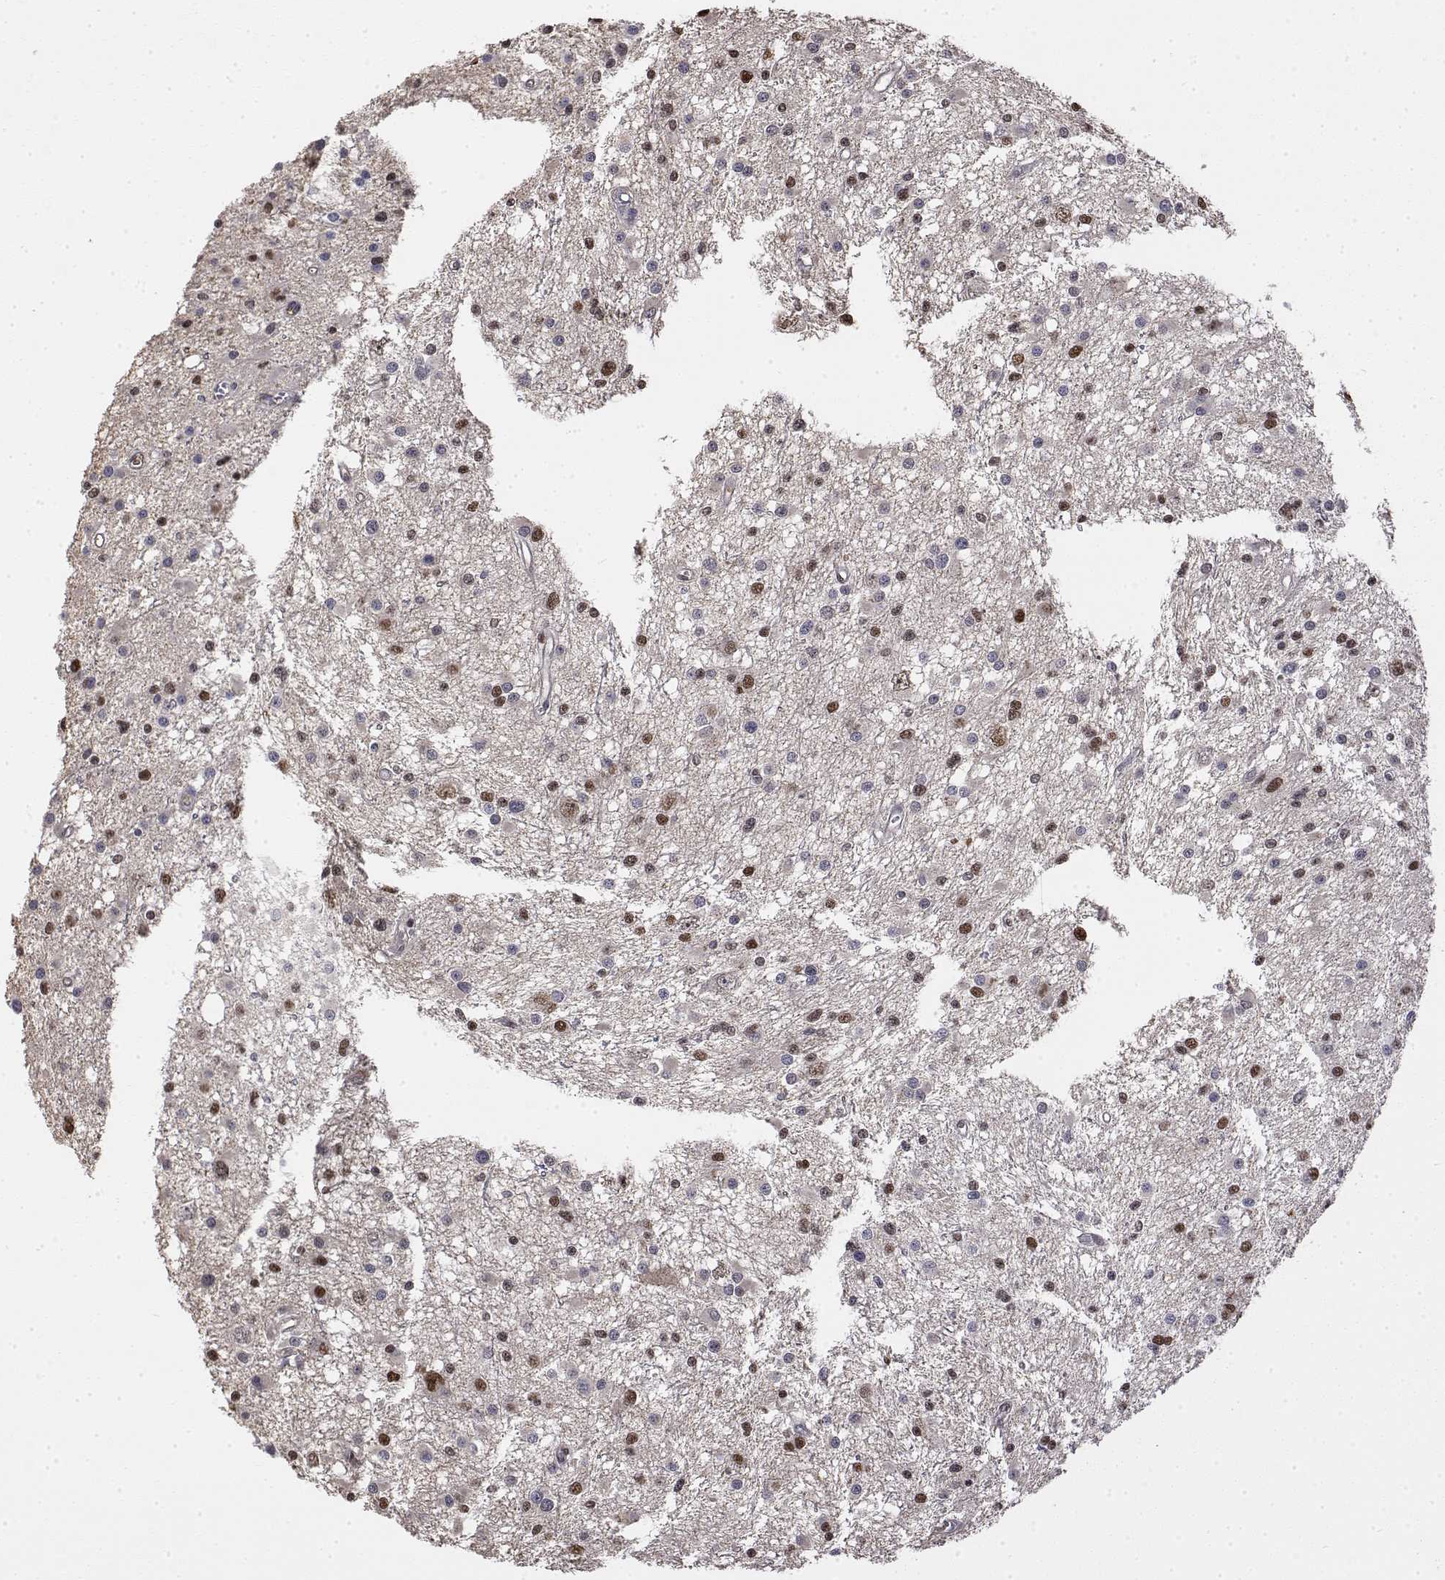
{"staining": {"intensity": "moderate", "quantity": "<25%", "location": "nuclear"}, "tissue": "glioma", "cell_type": "Tumor cells", "image_type": "cancer", "snomed": [{"axis": "morphology", "description": "Glioma, malignant, High grade"}, {"axis": "topography", "description": "Brain"}], "caption": "Immunohistochemical staining of glioma exhibits low levels of moderate nuclear expression in about <25% of tumor cells.", "gene": "TPI1", "patient": {"sex": "male", "age": 54}}